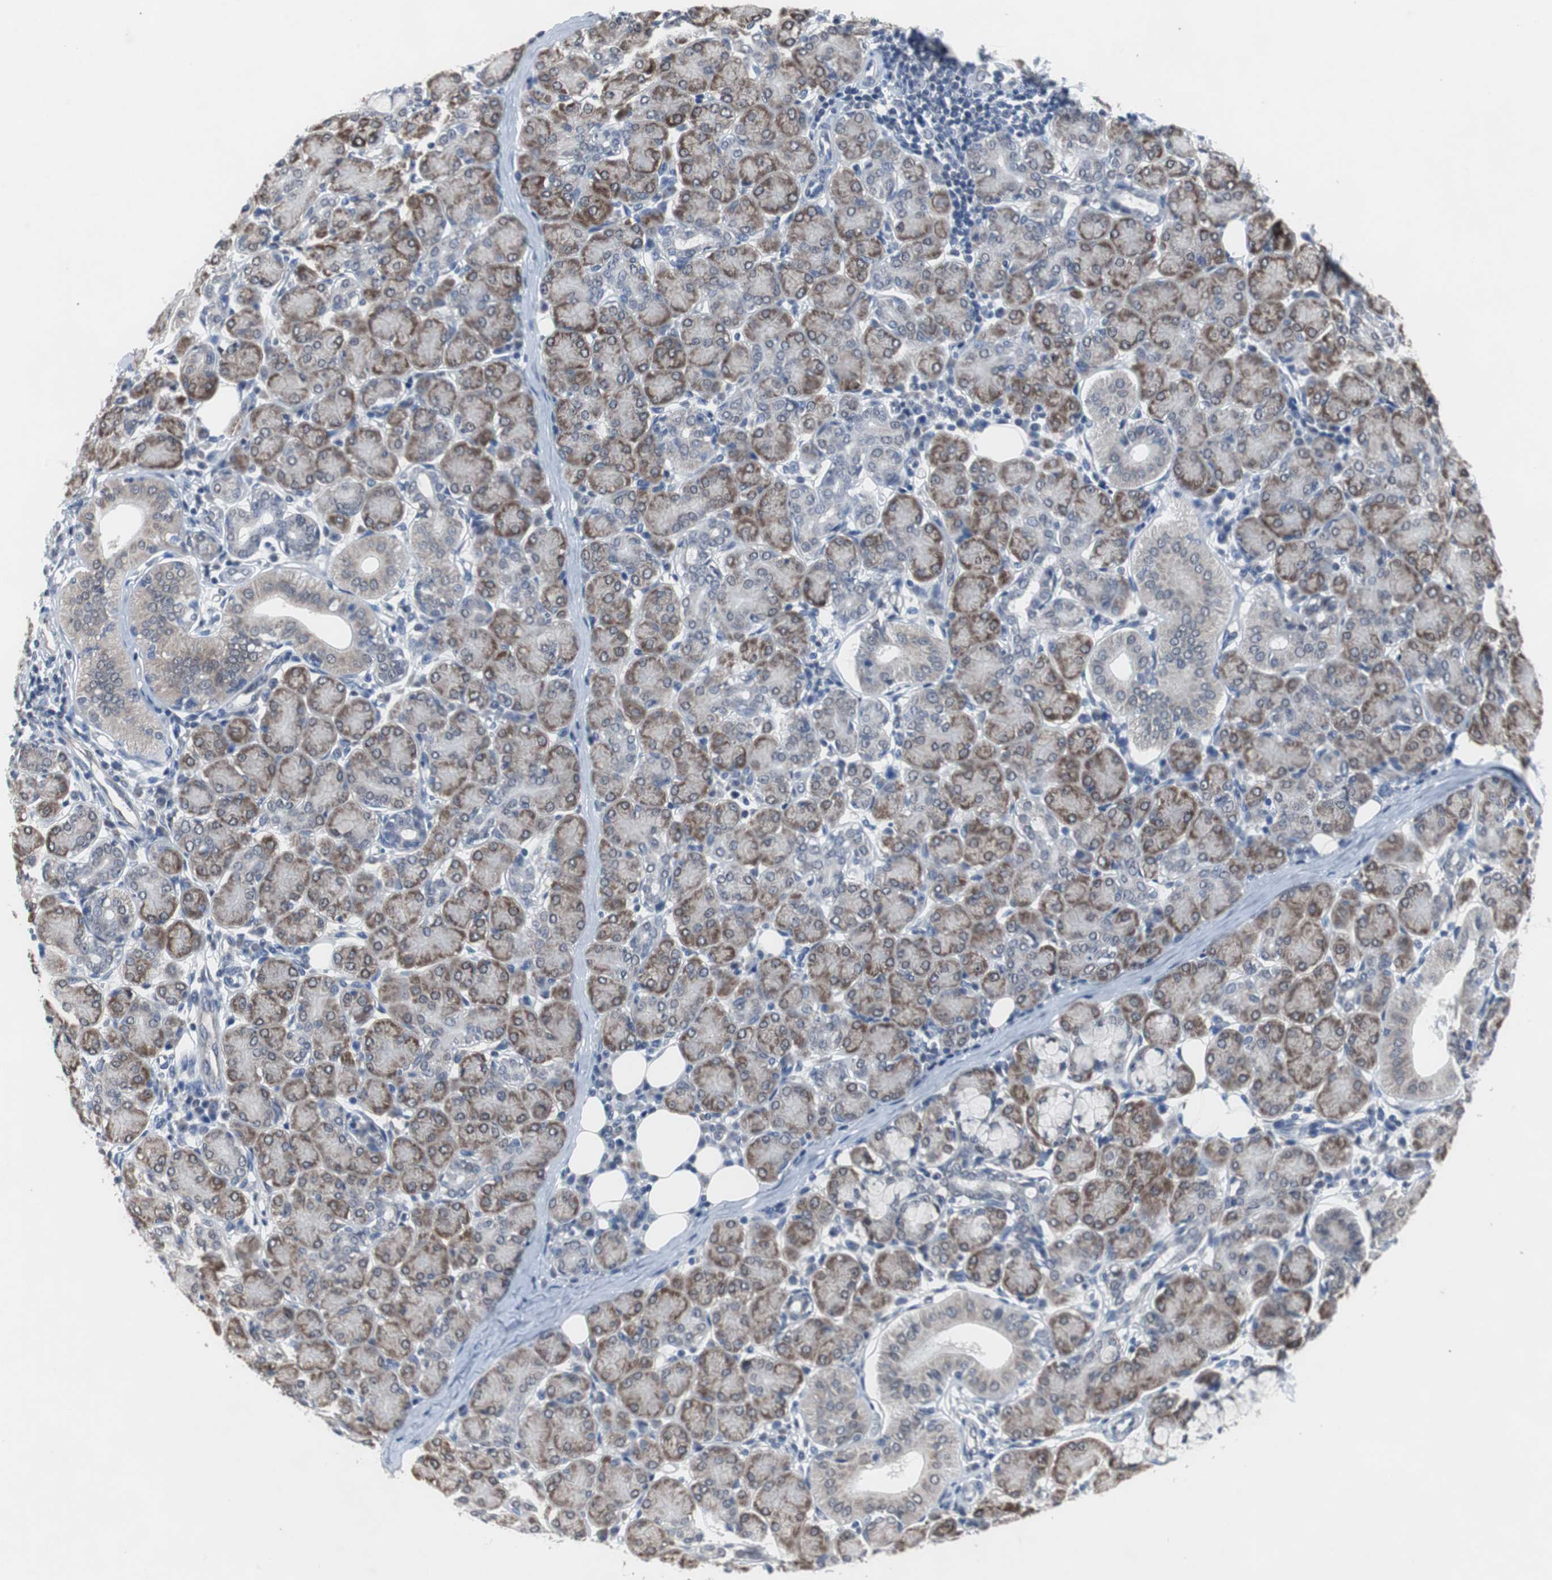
{"staining": {"intensity": "moderate", "quantity": ">75%", "location": "cytoplasmic/membranous"}, "tissue": "salivary gland", "cell_type": "Glandular cells", "image_type": "normal", "snomed": [{"axis": "morphology", "description": "Normal tissue, NOS"}, {"axis": "morphology", "description": "Inflammation, NOS"}, {"axis": "topography", "description": "Lymph node"}, {"axis": "topography", "description": "Salivary gland"}], "caption": "Salivary gland stained with a brown dye demonstrates moderate cytoplasmic/membranous positive positivity in approximately >75% of glandular cells.", "gene": "RBM47", "patient": {"sex": "male", "age": 3}}